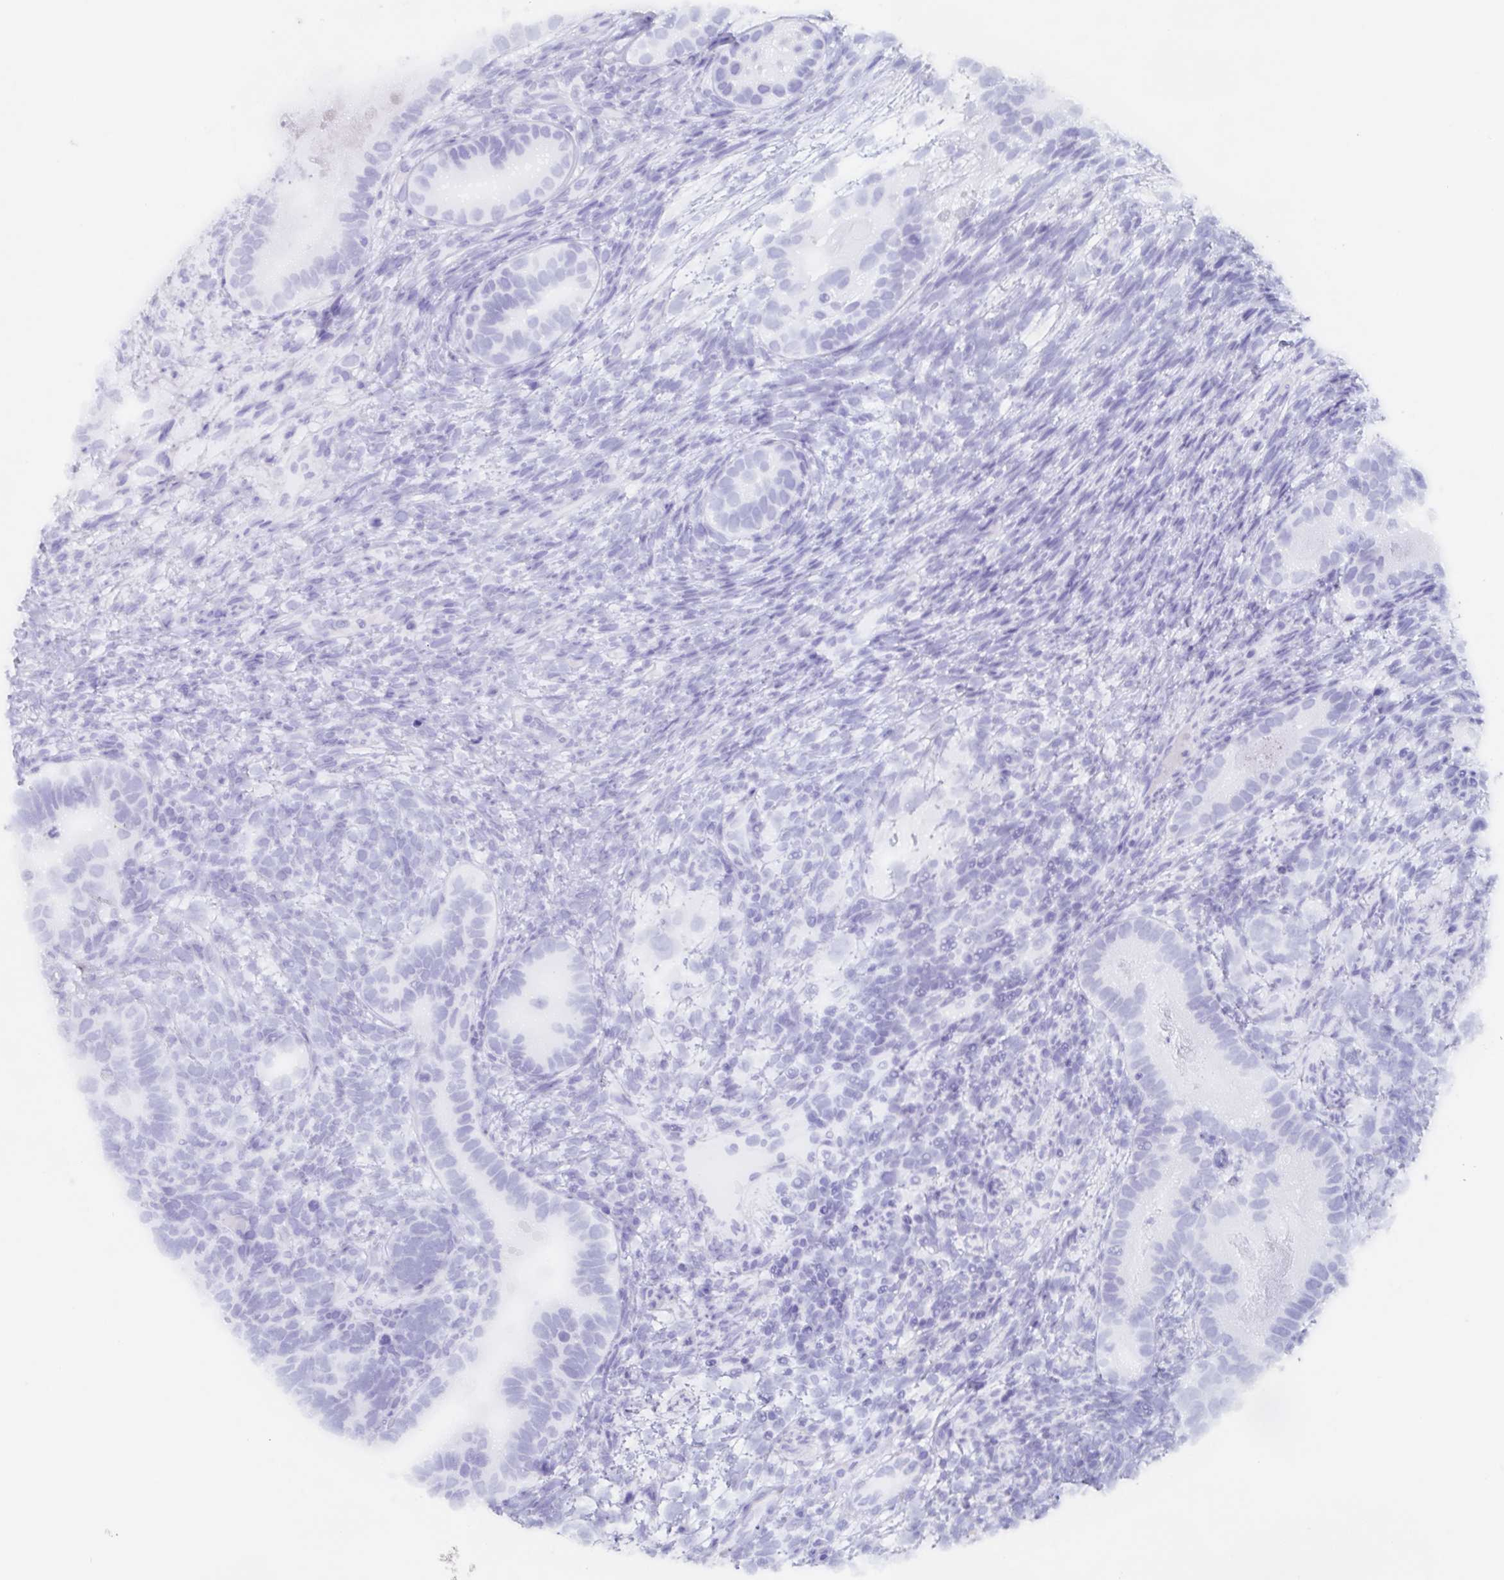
{"staining": {"intensity": "negative", "quantity": "none", "location": "none"}, "tissue": "testis cancer", "cell_type": "Tumor cells", "image_type": "cancer", "snomed": [{"axis": "morphology", "description": "Seminoma, NOS"}, {"axis": "morphology", "description": "Carcinoma, Embryonal, NOS"}, {"axis": "topography", "description": "Testis"}], "caption": "IHC photomicrograph of neoplastic tissue: human testis cancer stained with DAB exhibits no significant protein expression in tumor cells.", "gene": "AGFG2", "patient": {"sex": "male", "age": 41}}